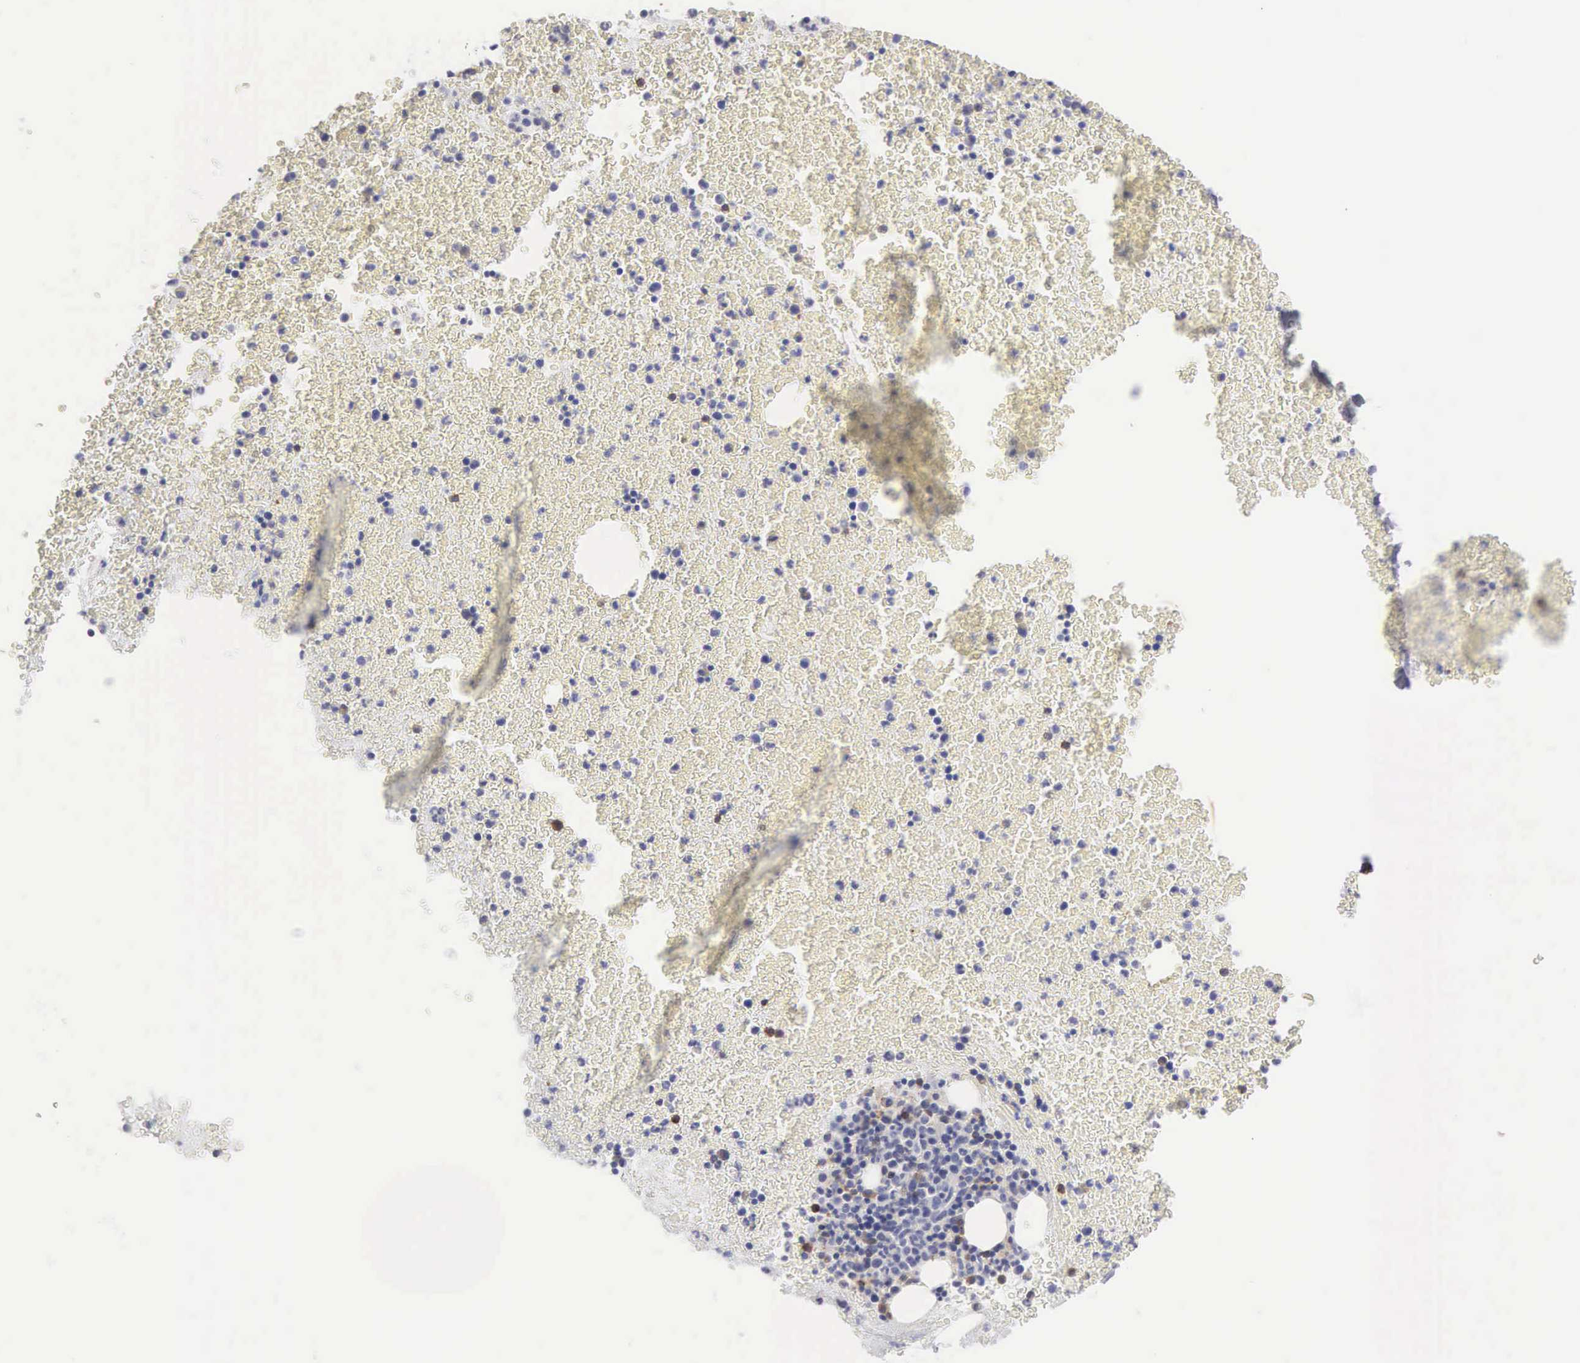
{"staining": {"intensity": "strong", "quantity": "<25%", "location": "cytoplasmic/membranous,nuclear"}, "tissue": "bone marrow", "cell_type": "Hematopoietic cells", "image_type": "normal", "snomed": [{"axis": "morphology", "description": "Normal tissue, NOS"}, {"axis": "topography", "description": "Bone marrow"}], "caption": "This micrograph displays normal bone marrow stained with immunohistochemistry to label a protein in brown. The cytoplasmic/membranous,nuclear of hematopoietic cells show strong positivity for the protein. Nuclei are counter-stained blue.", "gene": "ENSG00000285304", "patient": {"sex": "female", "age": 53}}